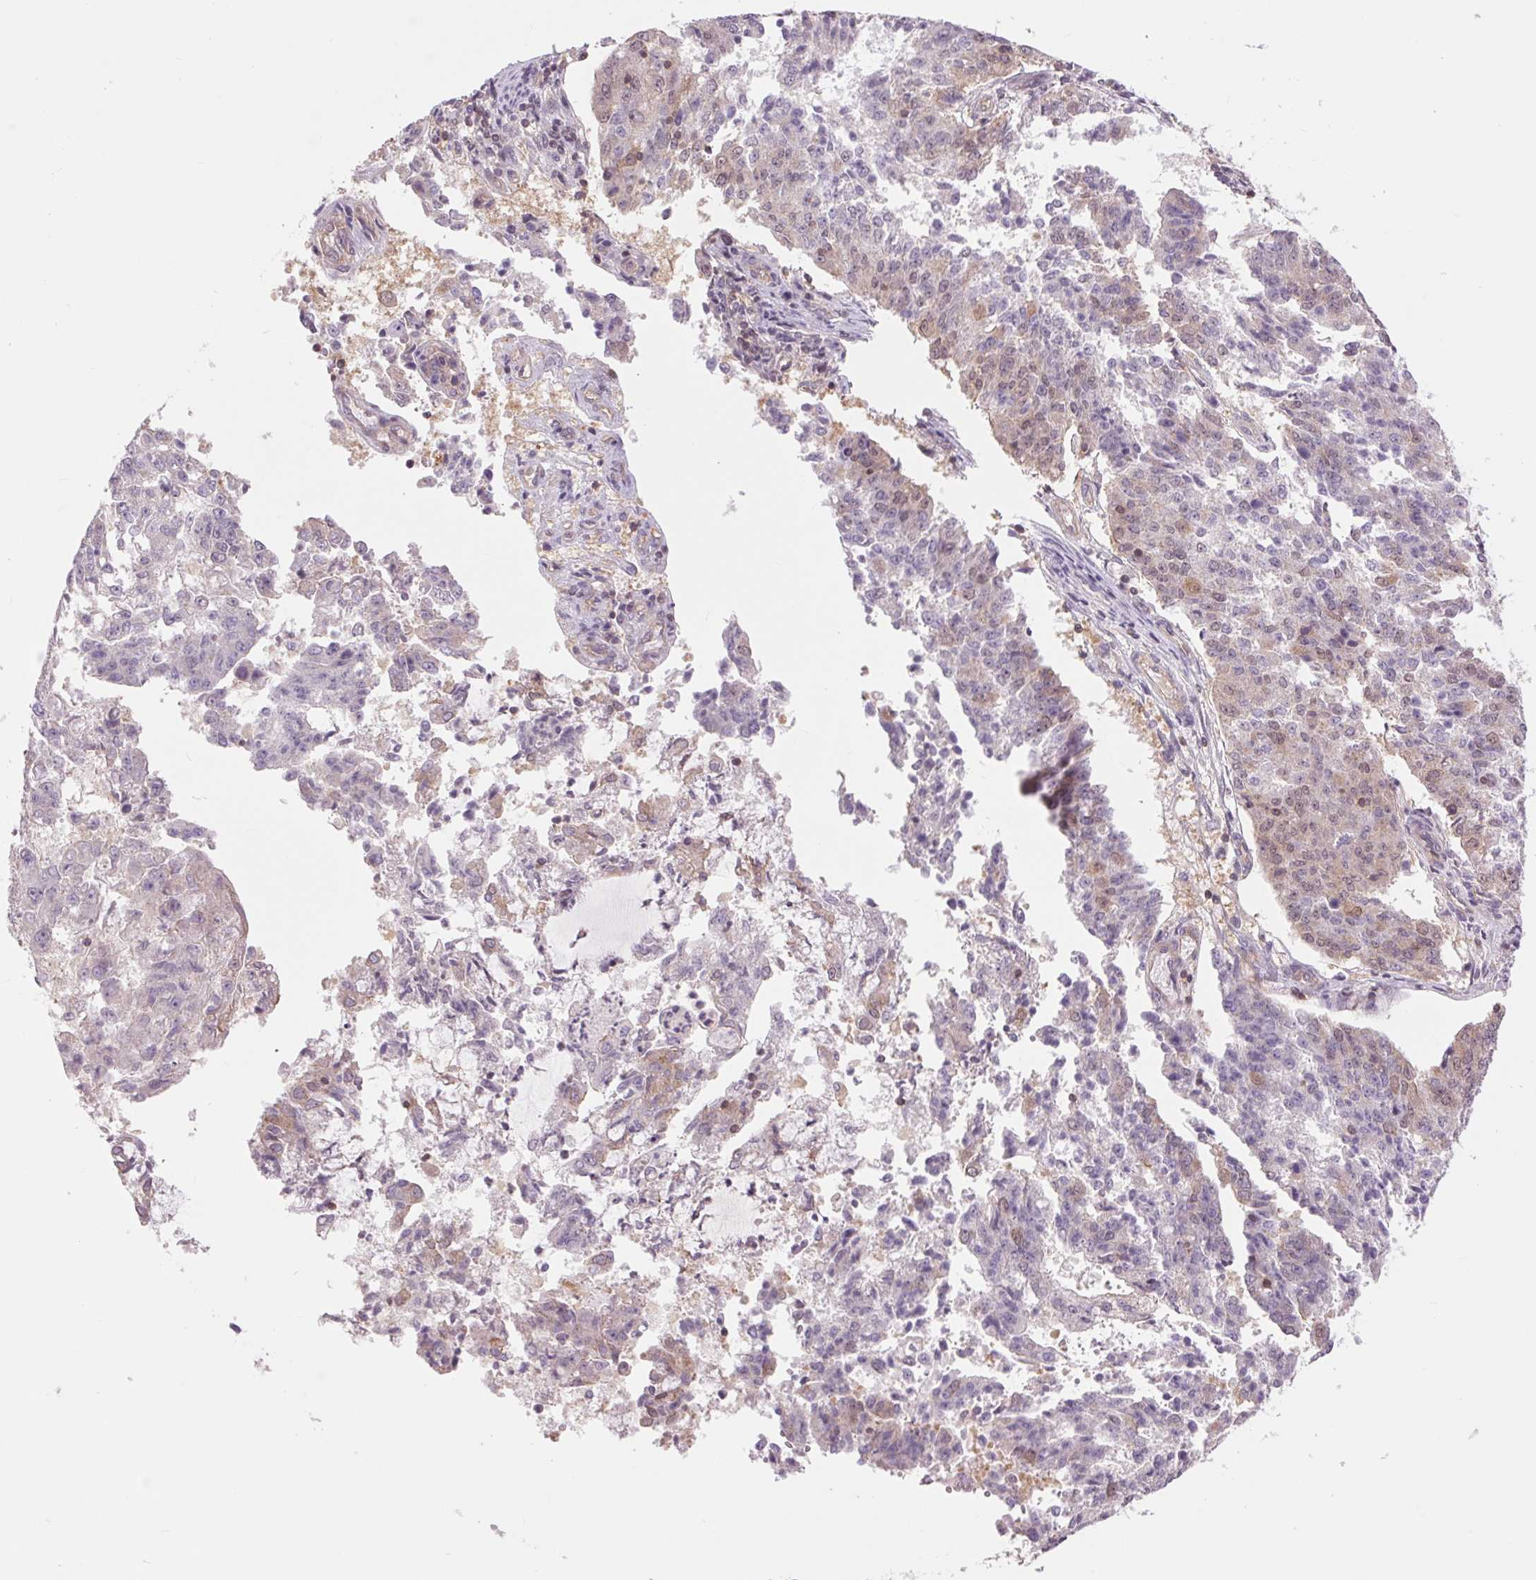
{"staining": {"intensity": "weak", "quantity": "<25%", "location": "cytoplasmic/membranous"}, "tissue": "endometrial cancer", "cell_type": "Tumor cells", "image_type": "cancer", "snomed": [{"axis": "morphology", "description": "Adenocarcinoma, NOS"}, {"axis": "topography", "description": "Endometrium"}], "caption": "An immunohistochemistry photomicrograph of adenocarcinoma (endometrial) is shown. There is no staining in tumor cells of adenocarcinoma (endometrial).", "gene": "SH3RF2", "patient": {"sex": "female", "age": 82}}